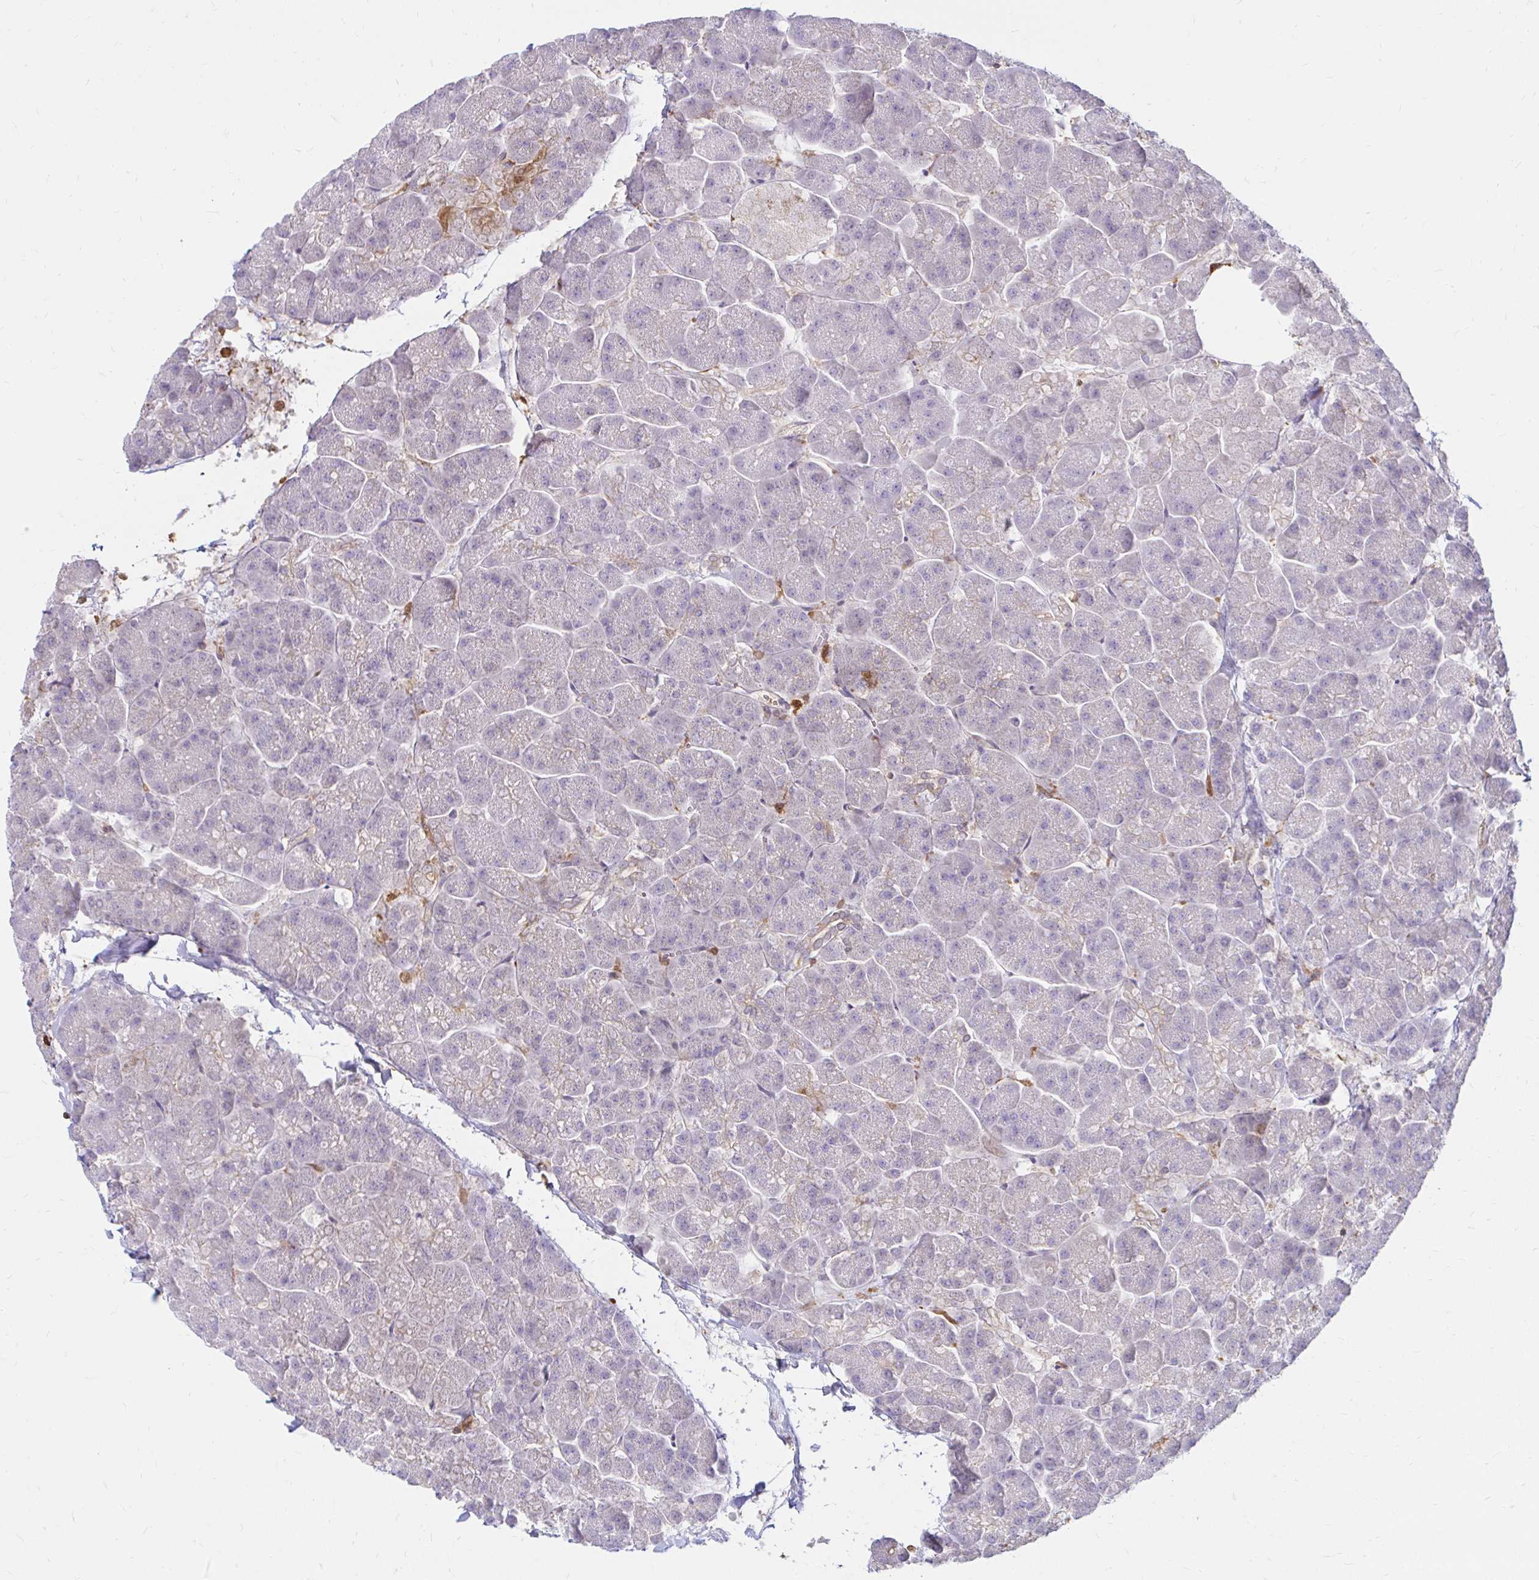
{"staining": {"intensity": "negative", "quantity": "none", "location": "none"}, "tissue": "pancreas", "cell_type": "Exocrine glandular cells", "image_type": "normal", "snomed": [{"axis": "morphology", "description": "Normal tissue, NOS"}, {"axis": "topography", "description": "Pancreas"}, {"axis": "topography", "description": "Peripheral nerve tissue"}], "caption": "Immunohistochemistry (IHC) histopathology image of unremarkable human pancreas stained for a protein (brown), which demonstrates no expression in exocrine glandular cells.", "gene": "PYCARD", "patient": {"sex": "male", "age": 54}}